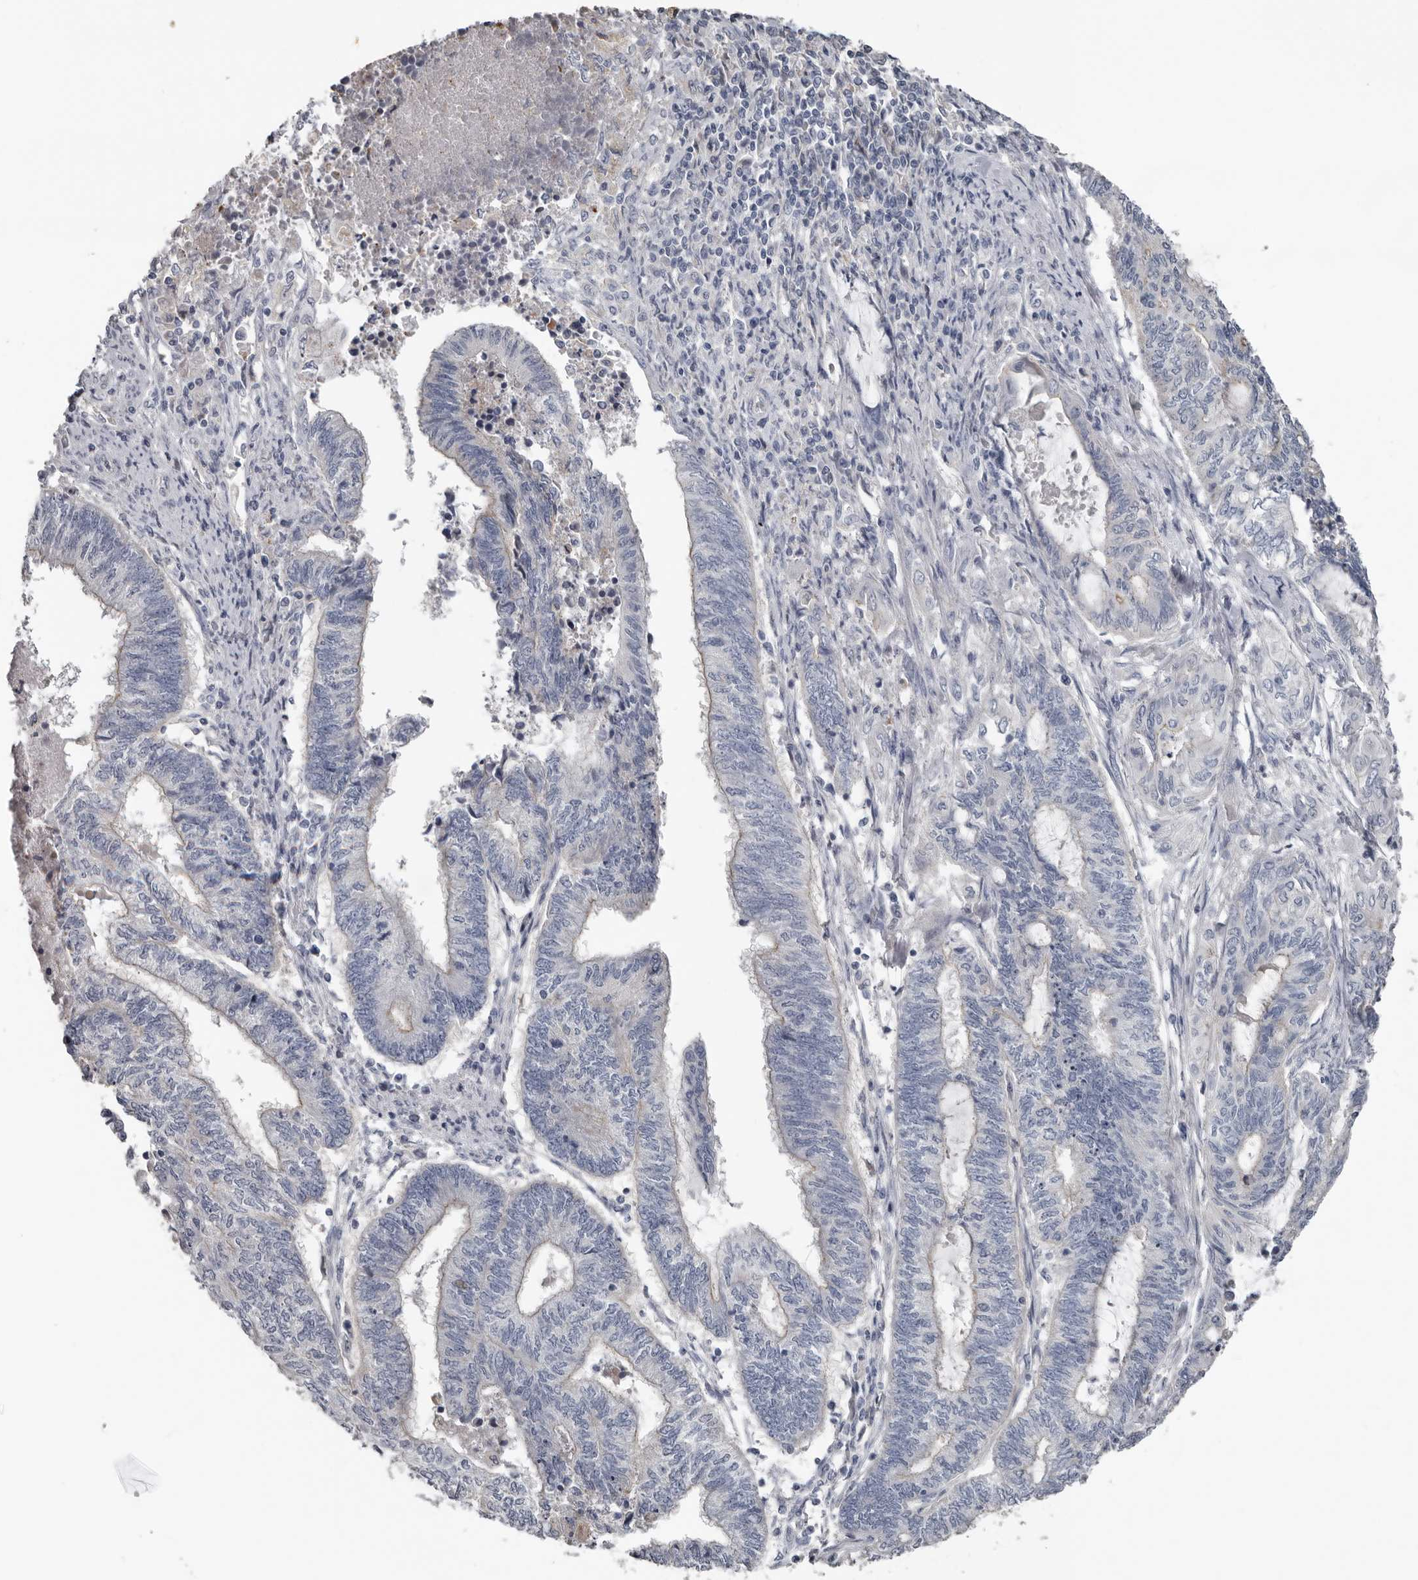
{"staining": {"intensity": "negative", "quantity": "none", "location": "none"}, "tissue": "endometrial cancer", "cell_type": "Tumor cells", "image_type": "cancer", "snomed": [{"axis": "morphology", "description": "Adenocarcinoma, NOS"}, {"axis": "topography", "description": "Uterus"}, {"axis": "topography", "description": "Endometrium"}], "caption": "This histopathology image is of endometrial adenocarcinoma stained with immunohistochemistry to label a protein in brown with the nuclei are counter-stained blue. There is no expression in tumor cells.", "gene": "FABP7", "patient": {"sex": "female", "age": 70}}